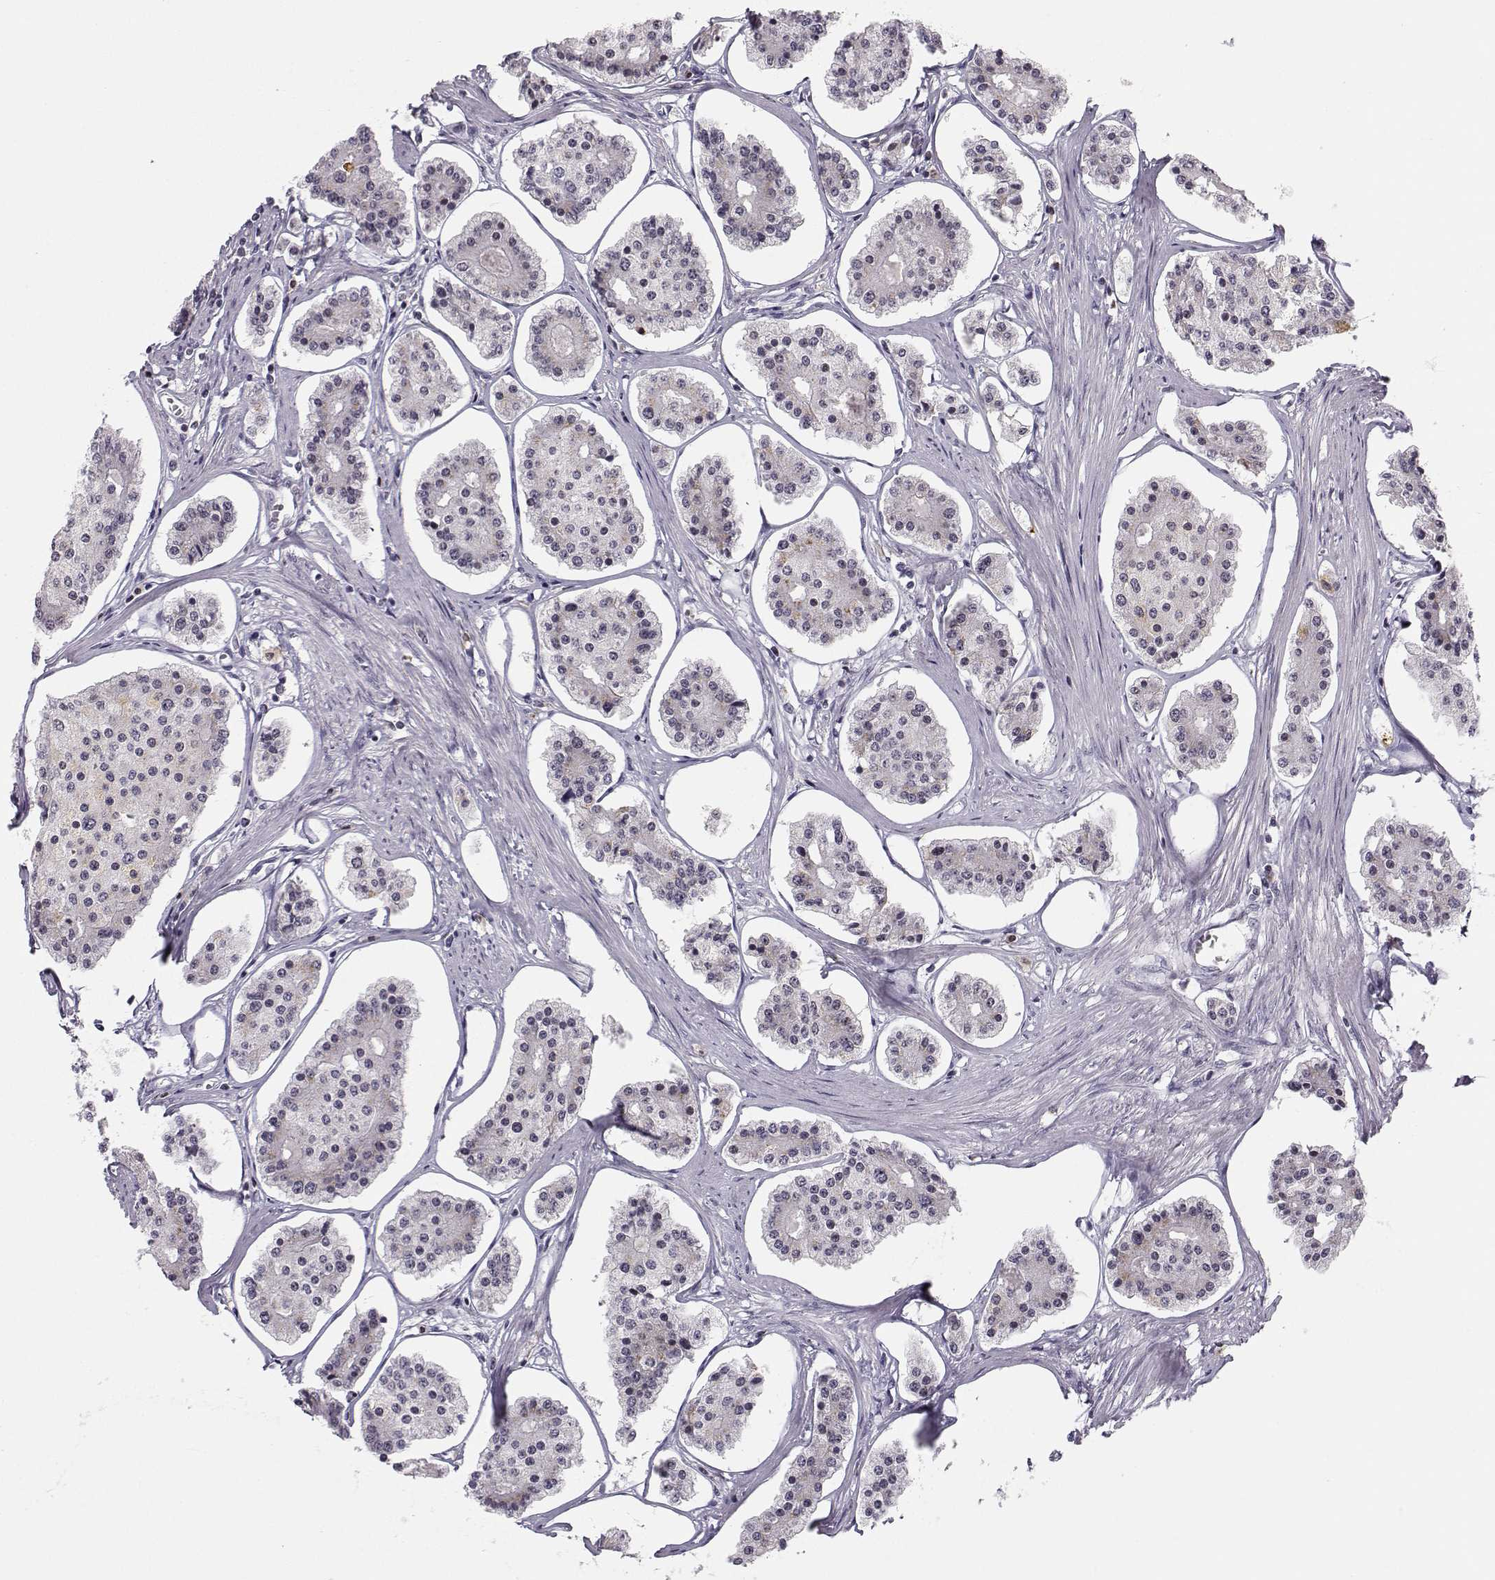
{"staining": {"intensity": "negative", "quantity": "none", "location": "none"}, "tissue": "carcinoid", "cell_type": "Tumor cells", "image_type": "cancer", "snomed": [{"axis": "morphology", "description": "Carcinoid, malignant, NOS"}, {"axis": "topography", "description": "Small intestine"}], "caption": "There is no significant staining in tumor cells of carcinoid (malignant).", "gene": "HTR7", "patient": {"sex": "female", "age": 65}}